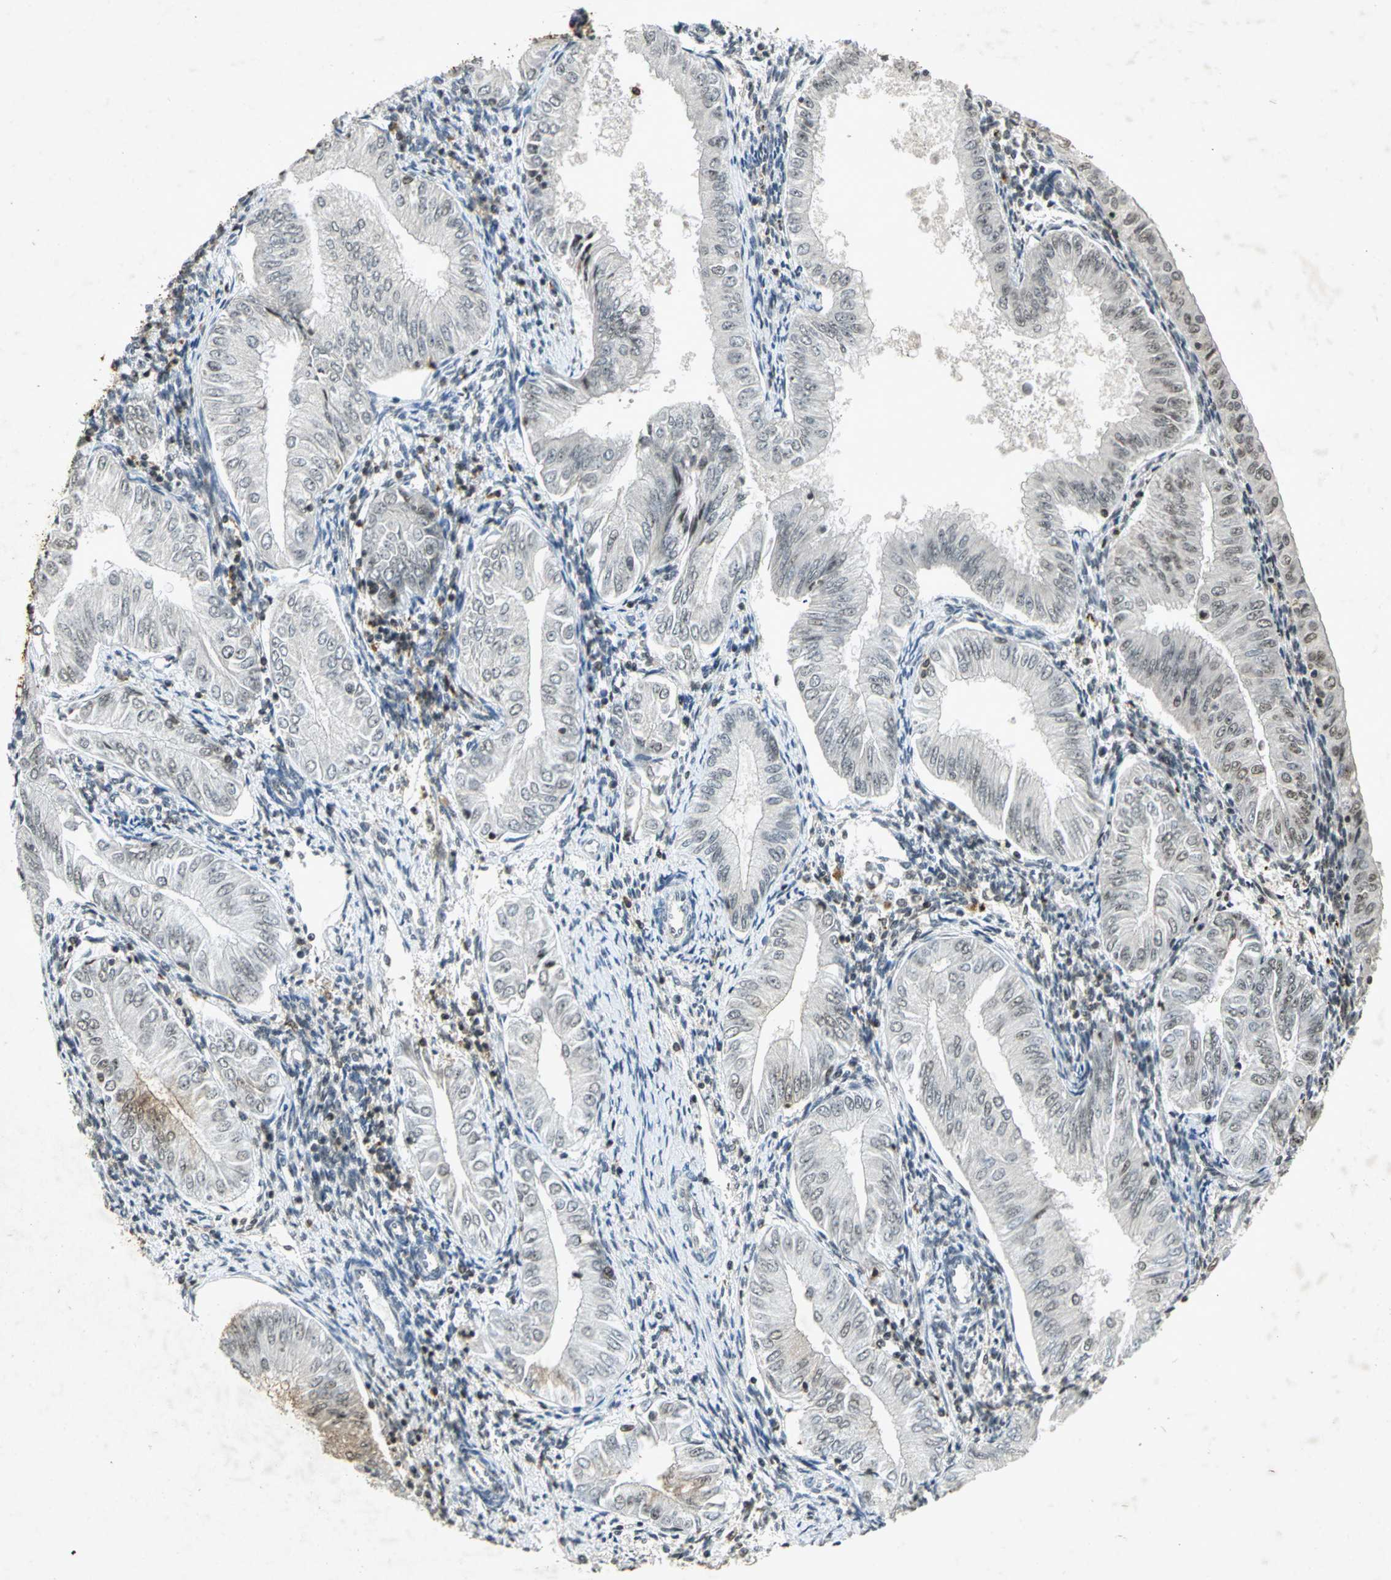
{"staining": {"intensity": "weak", "quantity": "<25%", "location": "cytoplasmic/membranous,nuclear"}, "tissue": "endometrial cancer", "cell_type": "Tumor cells", "image_type": "cancer", "snomed": [{"axis": "morphology", "description": "Adenocarcinoma, NOS"}, {"axis": "topography", "description": "Endometrium"}], "caption": "Immunohistochemistry (IHC) photomicrograph of neoplastic tissue: human adenocarcinoma (endometrial) stained with DAB (3,3'-diaminobenzidine) displays no significant protein expression in tumor cells.", "gene": "IL16", "patient": {"sex": "female", "age": 53}}